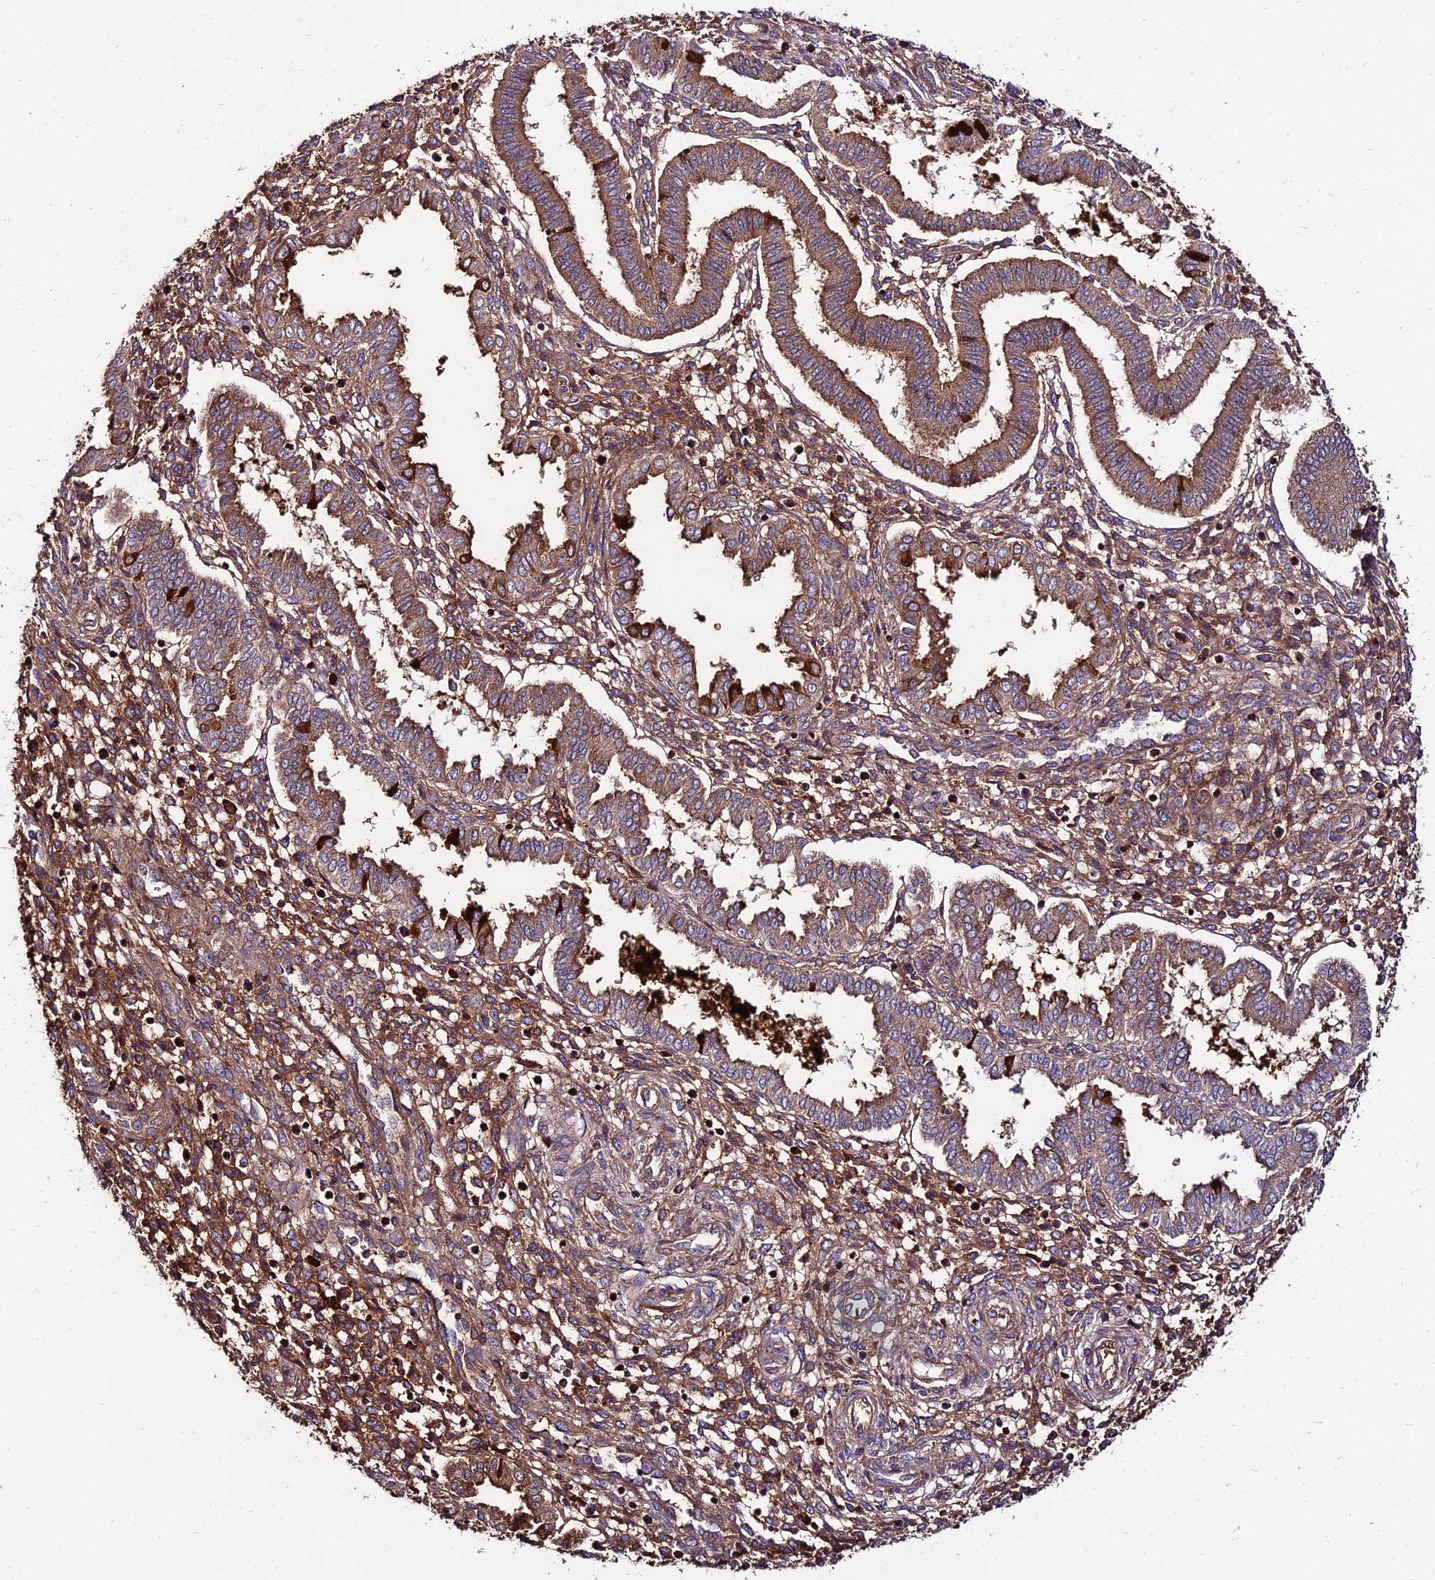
{"staining": {"intensity": "moderate", "quantity": "25%-75%", "location": "cytoplasmic/membranous"}, "tissue": "endometrium", "cell_type": "Cells in endometrial stroma", "image_type": "normal", "snomed": [{"axis": "morphology", "description": "Normal tissue, NOS"}, {"axis": "topography", "description": "Endometrium"}], "caption": "The histopathology image displays immunohistochemical staining of unremarkable endometrium. There is moderate cytoplasmic/membranous staining is present in approximately 25%-75% of cells in endometrial stroma.", "gene": "PYM1", "patient": {"sex": "female", "age": 24}}